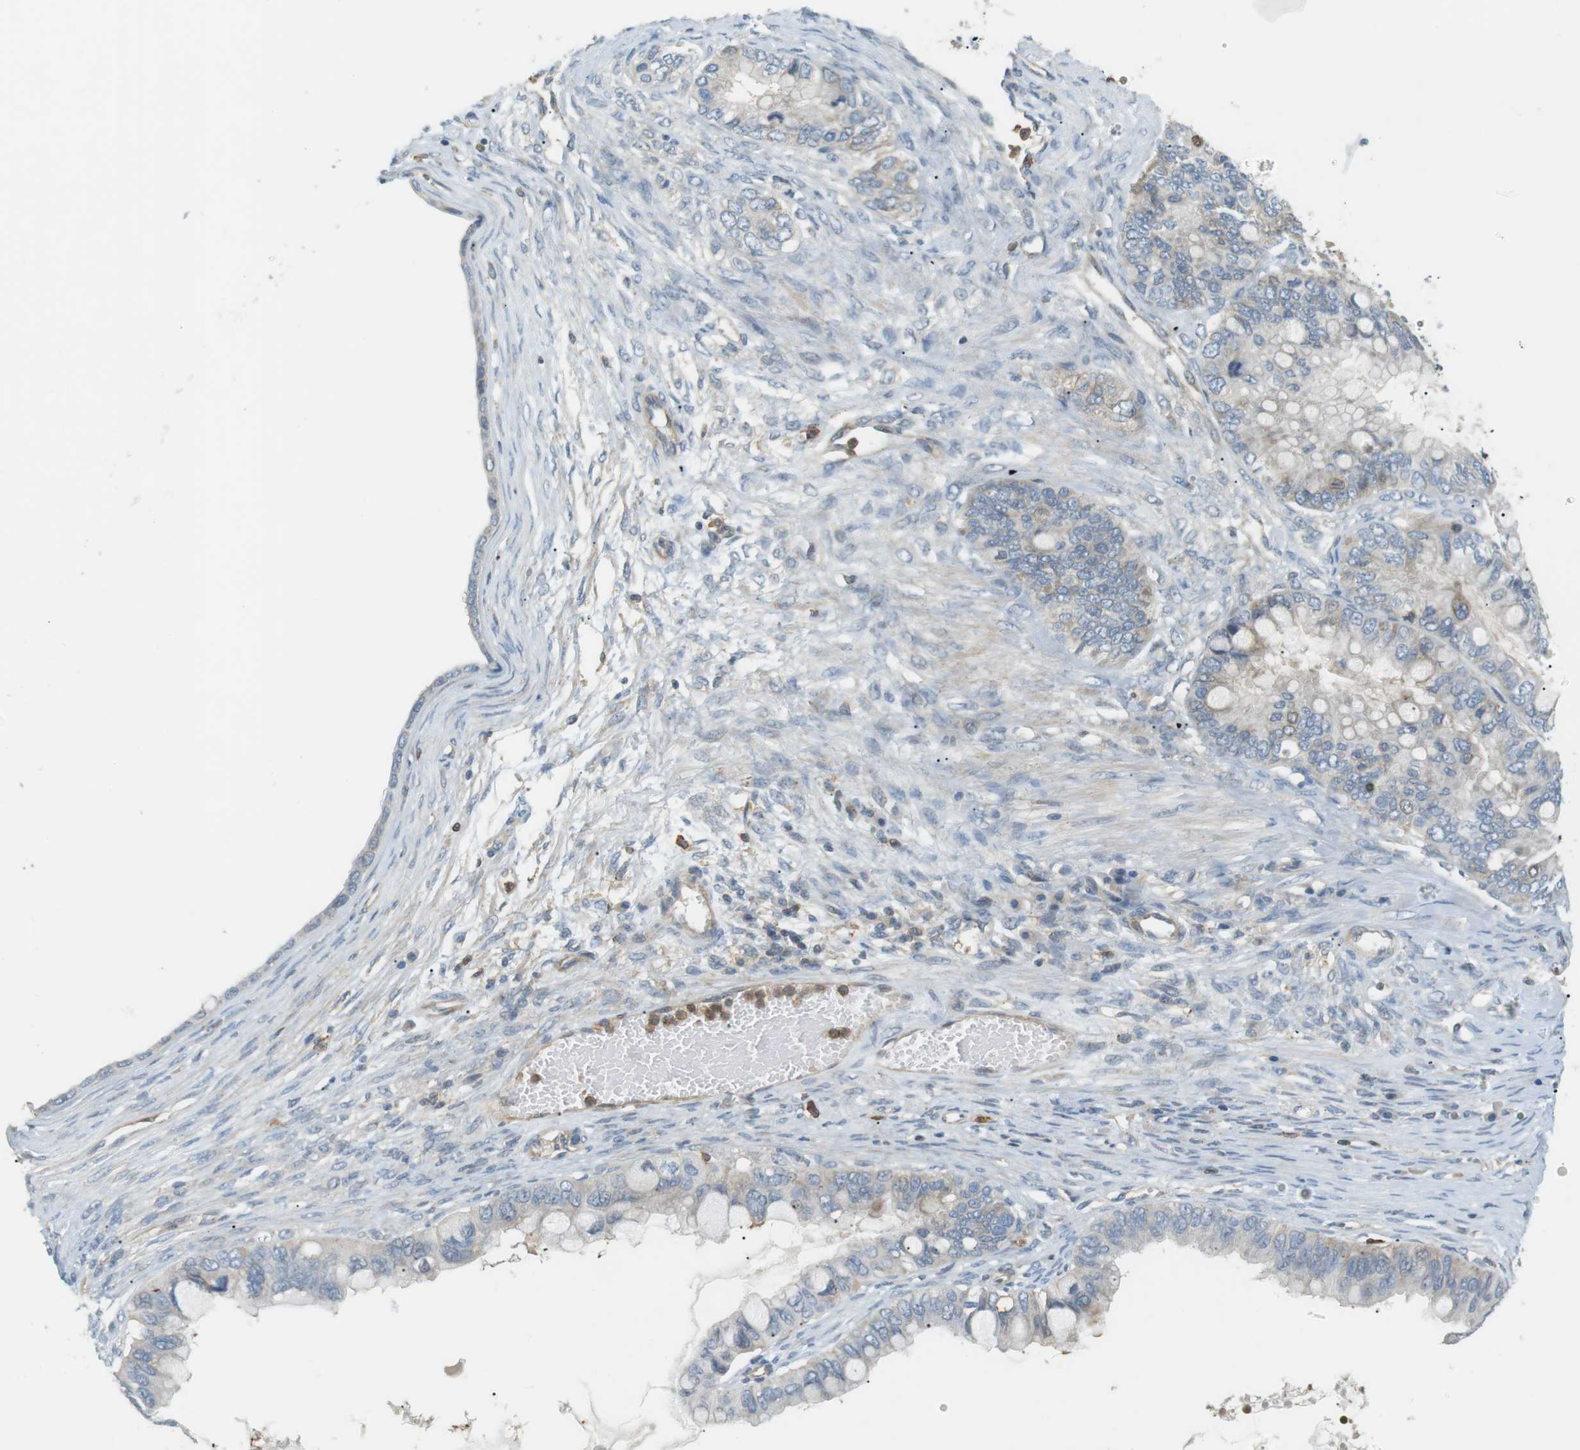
{"staining": {"intensity": "negative", "quantity": "none", "location": "none"}, "tissue": "ovarian cancer", "cell_type": "Tumor cells", "image_type": "cancer", "snomed": [{"axis": "morphology", "description": "Cystadenocarcinoma, mucinous, NOS"}, {"axis": "topography", "description": "Ovary"}], "caption": "Human ovarian cancer (mucinous cystadenocarcinoma) stained for a protein using IHC exhibits no positivity in tumor cells.", "gene": "P2RY1", "patient": {"sex": "female", "age": 80}}